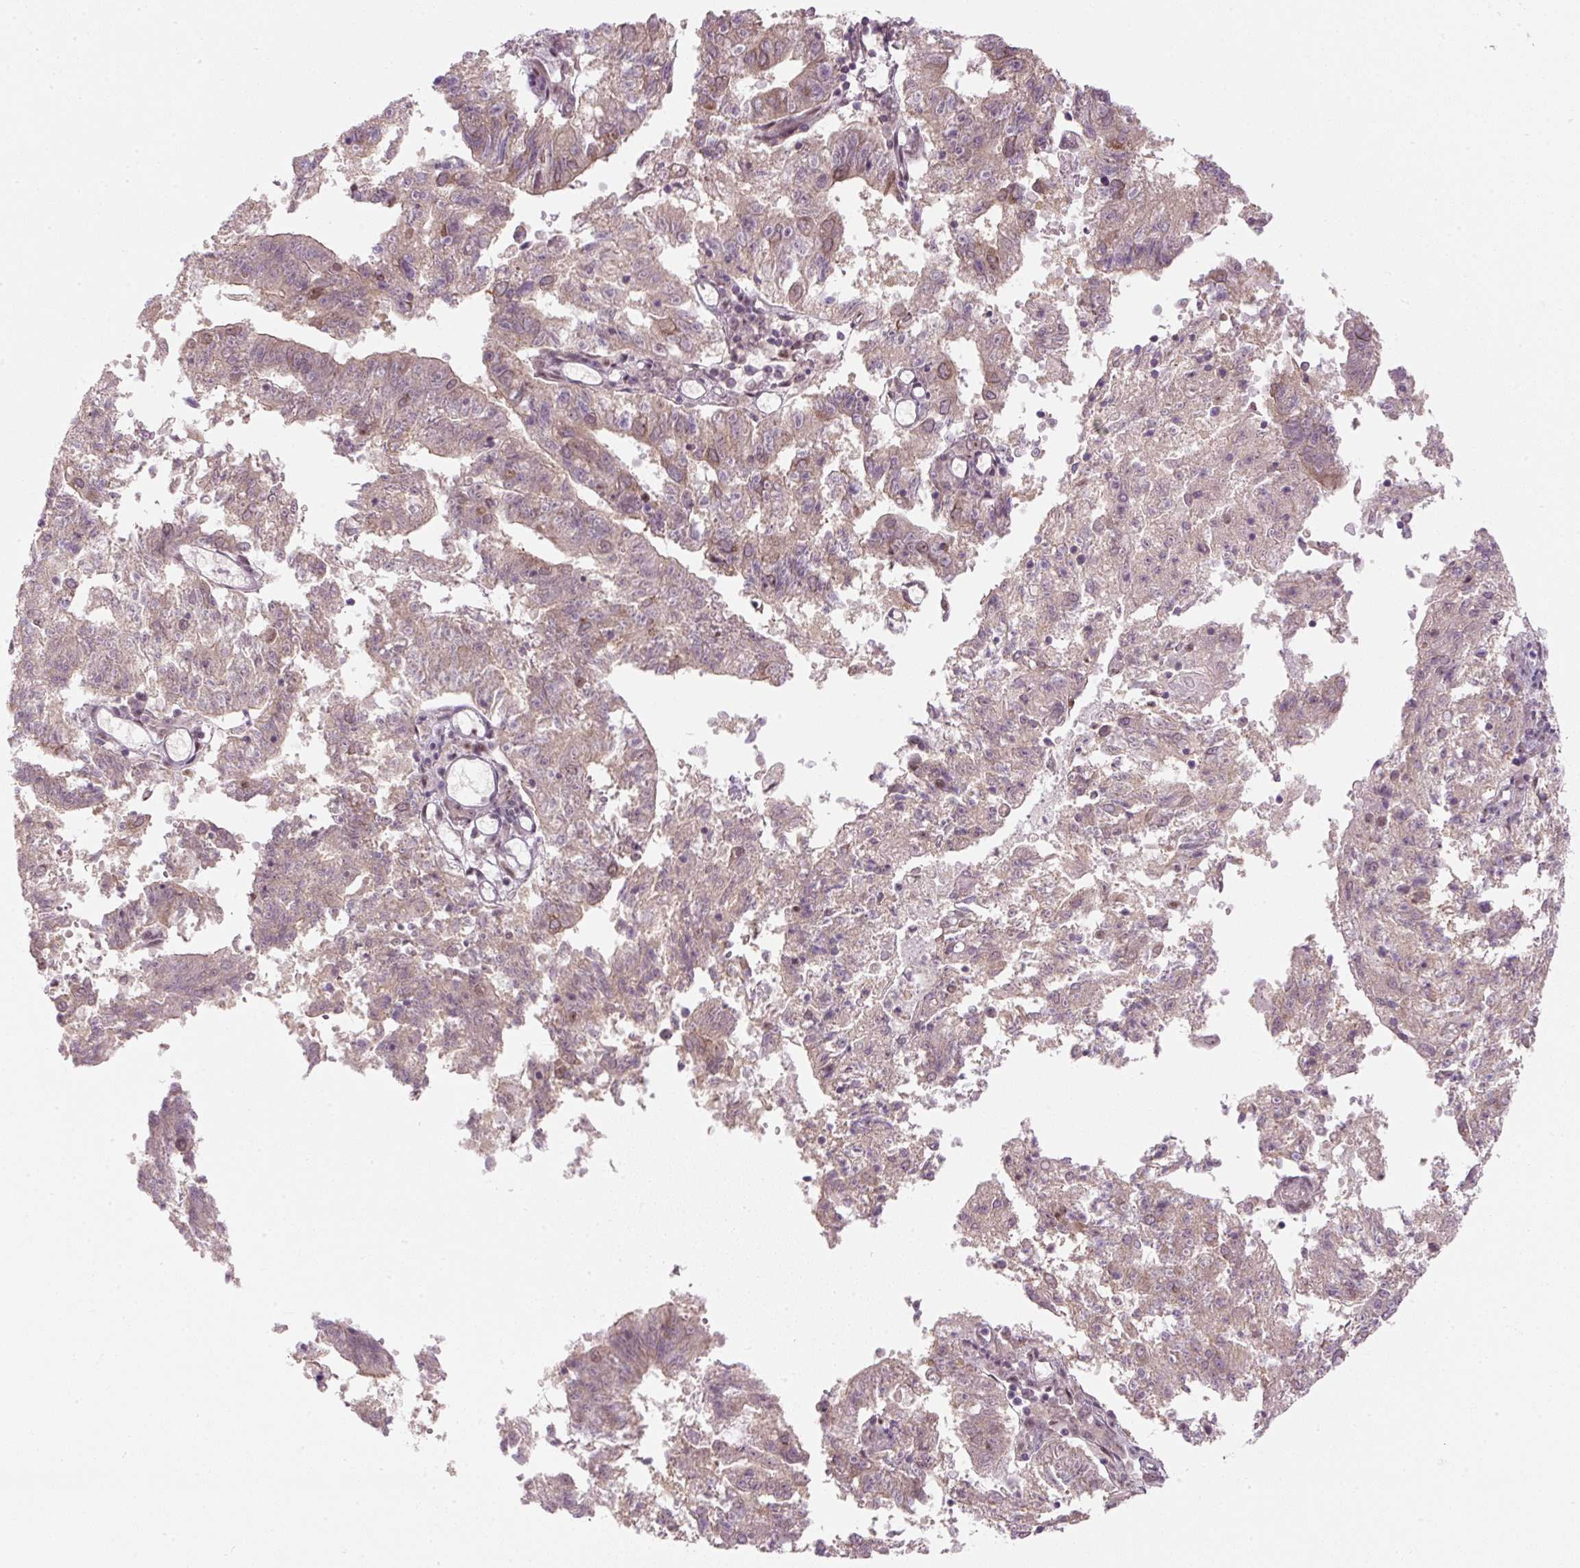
{"staining": {"intensity": "weak", "quantity": "25%-75%", "location": "cytoplasmic/membranous,nuclear"}, "tissue": "endometrial cancer", "cell_type": "Tumor cells", "image_type": "cancer", "snomed": [{"axis": "morphology", "description": "Adenocarcinoma, NOS"}, {"axis": "topography", "description": "Endometrium"}], "caption": "Immunohistochemical staining of endometrial adenocarcinoma shows low levels of weak cytoplasmic/membranous and nuclear protein expression in about 25%-75% of tumor cells.", "gene": "U2AF2", "patient": {"sex": "female", "age": 82}}